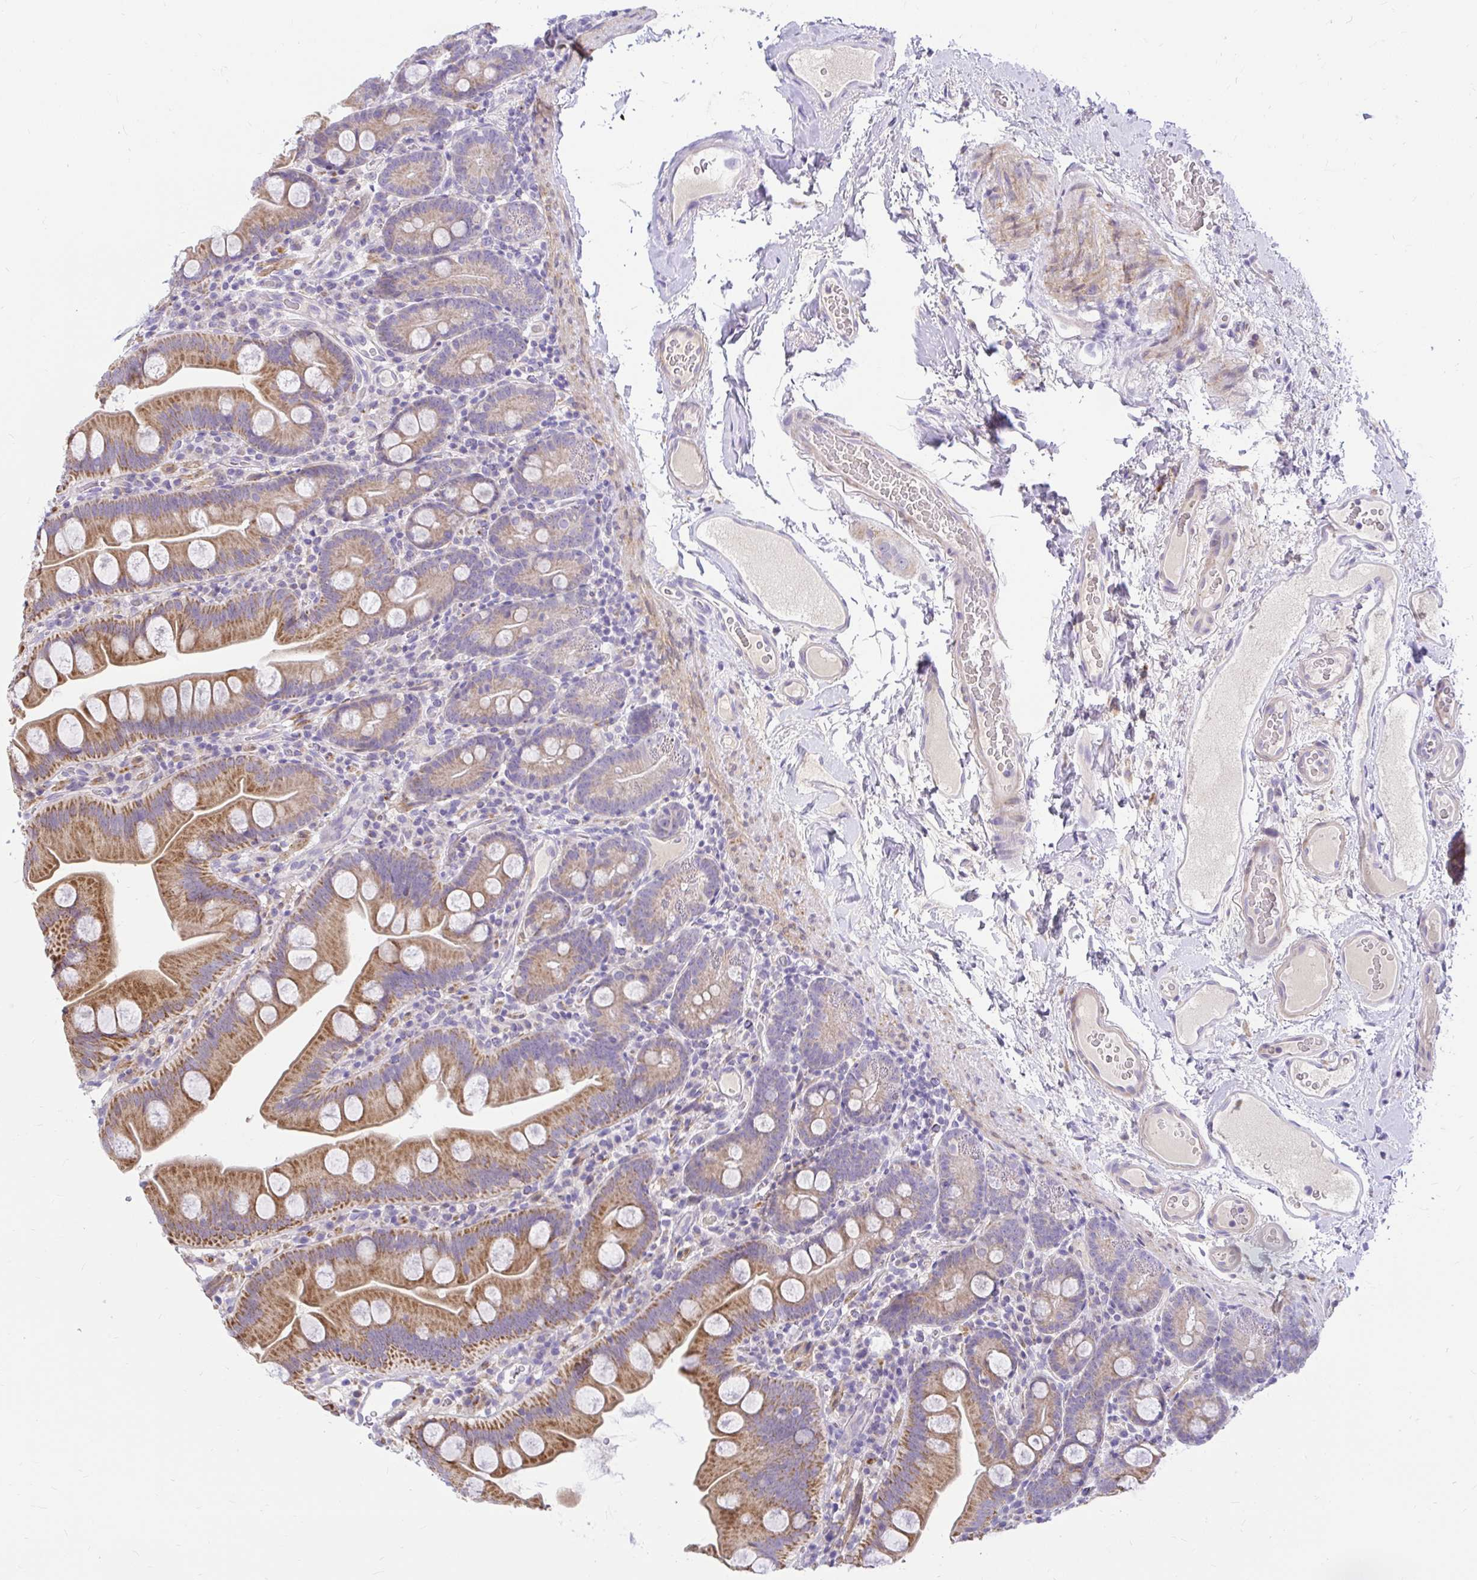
{"staining": {"intensity": "moderate", "quantity": ">75%", "location": "cytoplasmic/membranous"}, "tissue": "small intestine", "cell_type": "Glandular cells", "image_type": "normal", "snomed": [{"axis": "morphology", "description": "Normal tissue, NOS"}, {"axis": "topography", "description": "Small intestine"}], "caption": "High-magnification brightfield microscopy of normal small intestine stained with DAB (brown) and counterstained with hematoxylin (blue). glandular cells exhibit moderate cytoplasmic/membranous expression is identified in about>75% of cells.", "gene": "PKN3", "patient": {"sex": "female", "age": 68}}